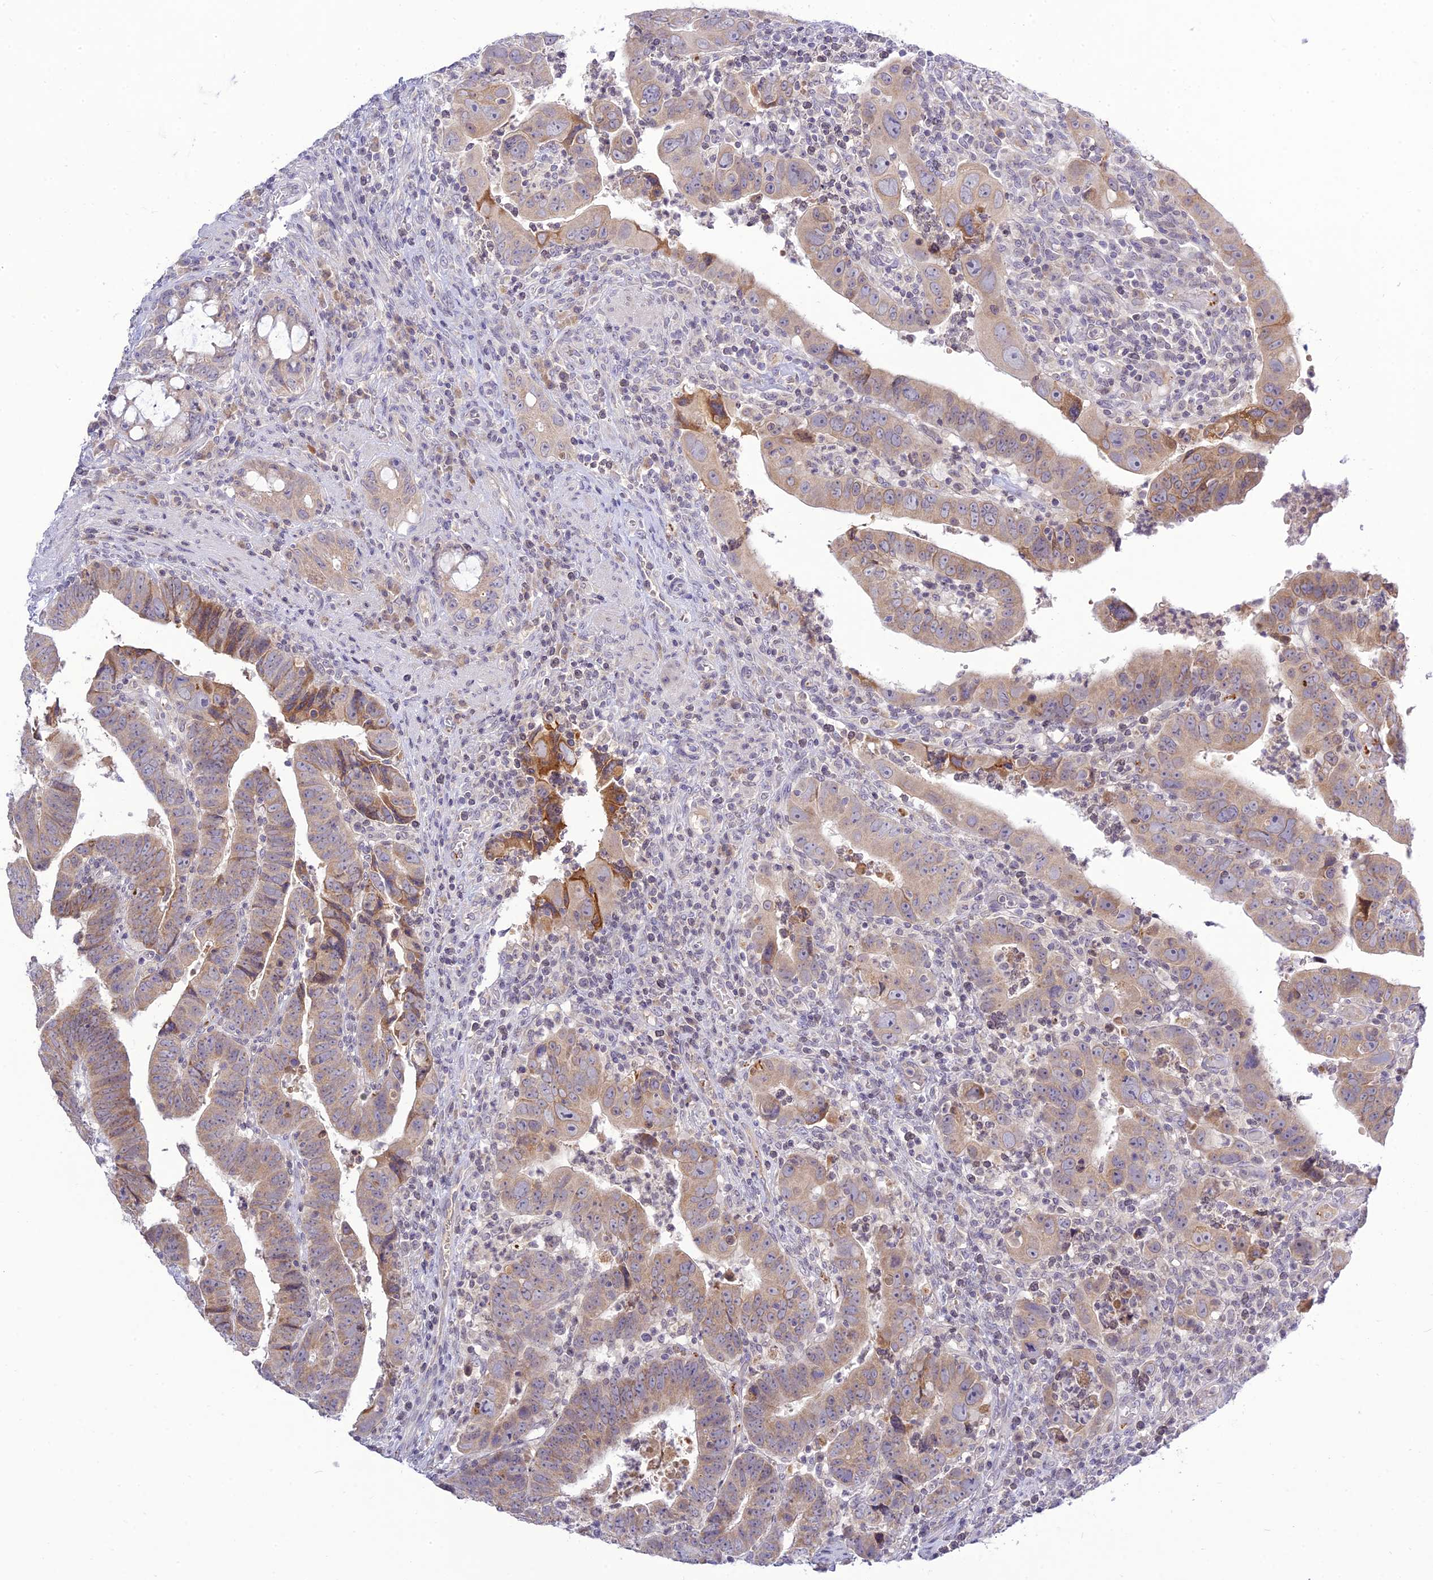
{"staining": {"intensity": "moderate", "quantity": "<25%", "location": "cytoplasmic/membranous"}, "tissue": "colorectal cancer", "cell_type": "Tumor cells", "image_type": "cancer", "snomed": [{"axis": "morphology", "description": "Normal tissue, NOS"}, {"axis": "morphology", "description": "Adenocarcinoma, NOS"}, {"axis": "topography", "description": "Rectum"}], "caption": "Adenocarcinoma (colorectal) tissue displays moderate cytoplasmic/membranous expression in approximately <25% of tumor cells", "gene": "TMEM40", "patient": {"sex": "female", "age": 65}}